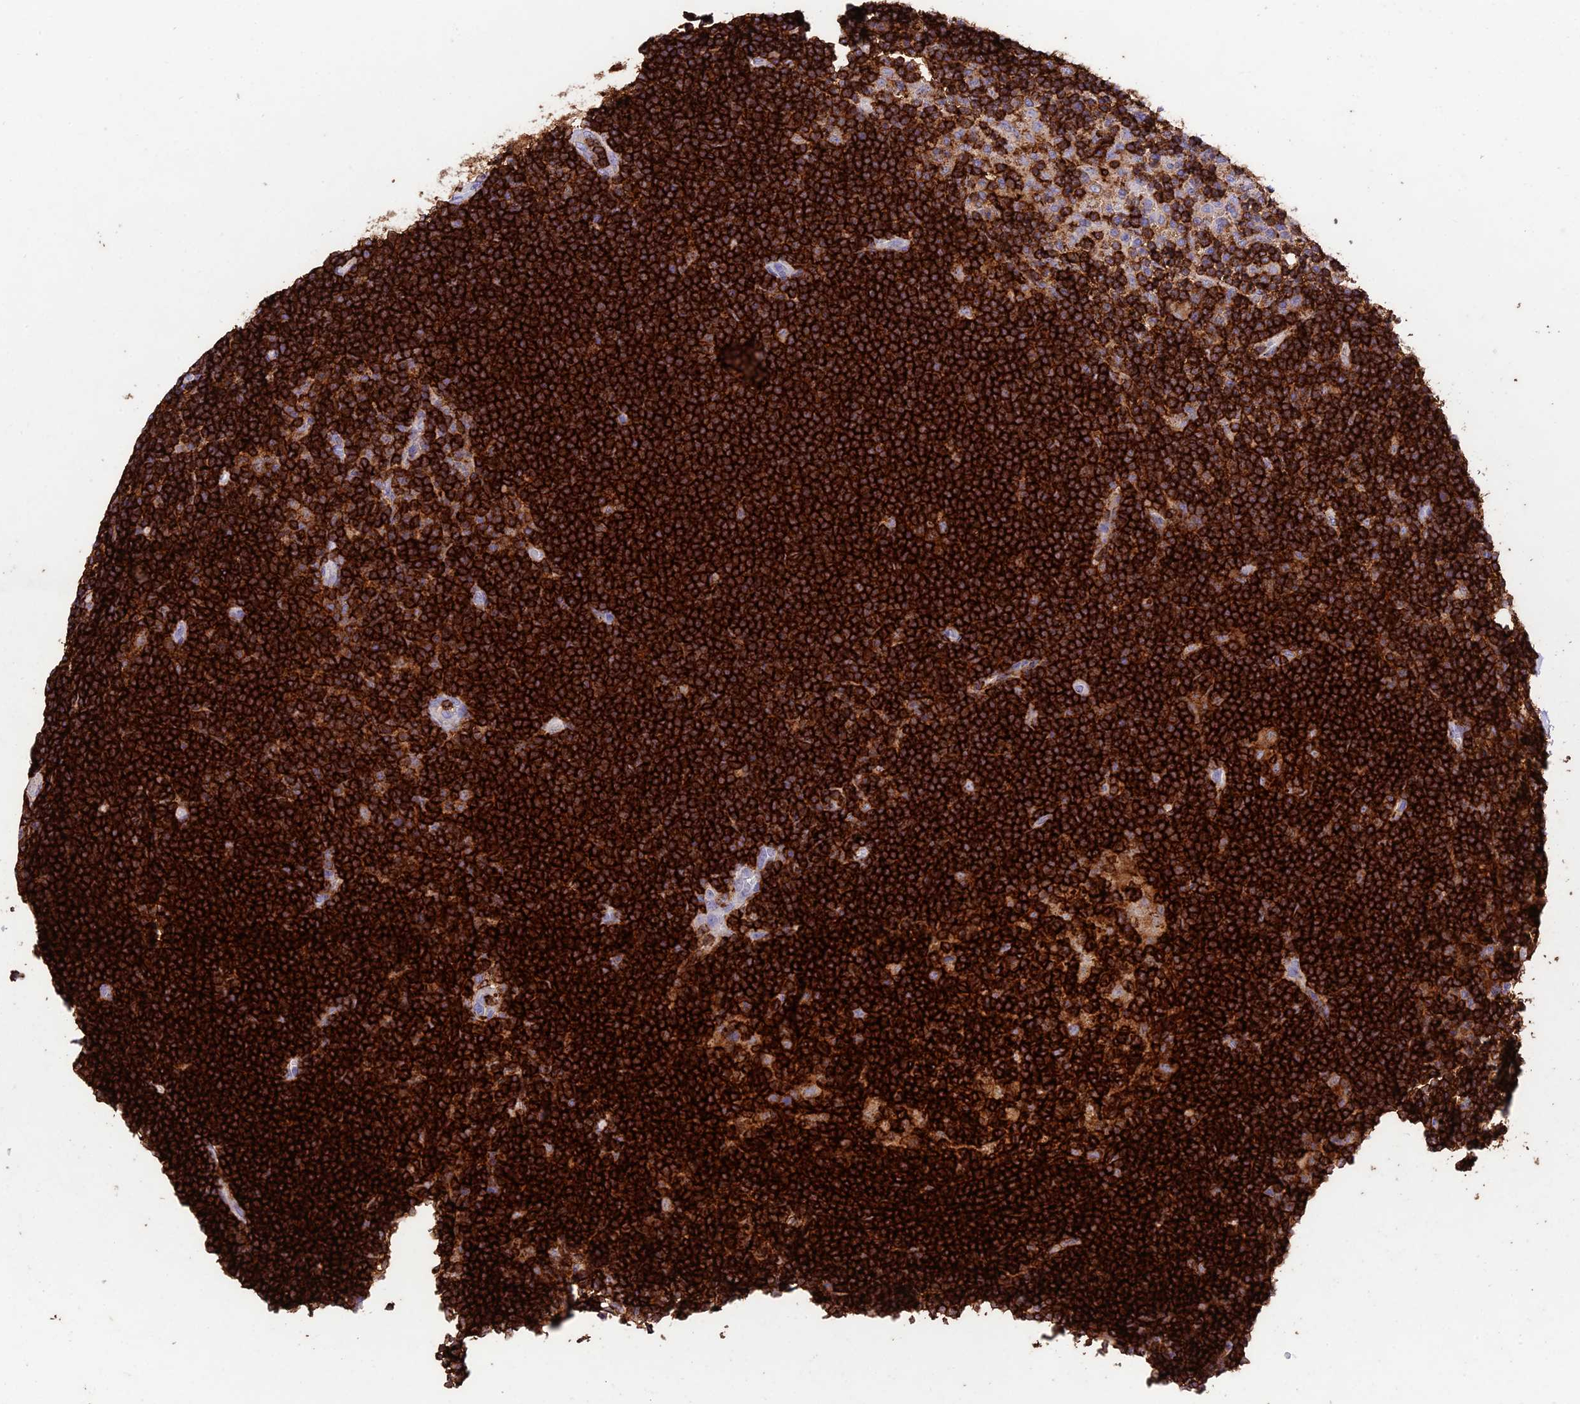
{"staining": {"intensity": "negative", "quantity": "none", "location": "none"}, "tissue": "lymphoma", "cell_type": "Tumor cells", "image_type": "cancer", "snomed": [{"axis": "morphology", "description": "Hodgkin's disease, NOS"}, {"axis": "topography", "description": "Lymph node"}], "caption": "Immunohistochemistry (IHC) image of neoplastic tissue: human lymphoma stained with DAB shows no significant protein expression in tumor cells.", "gene": "PTPRCAP", "patient": {"sex": "female", "age": 57}}